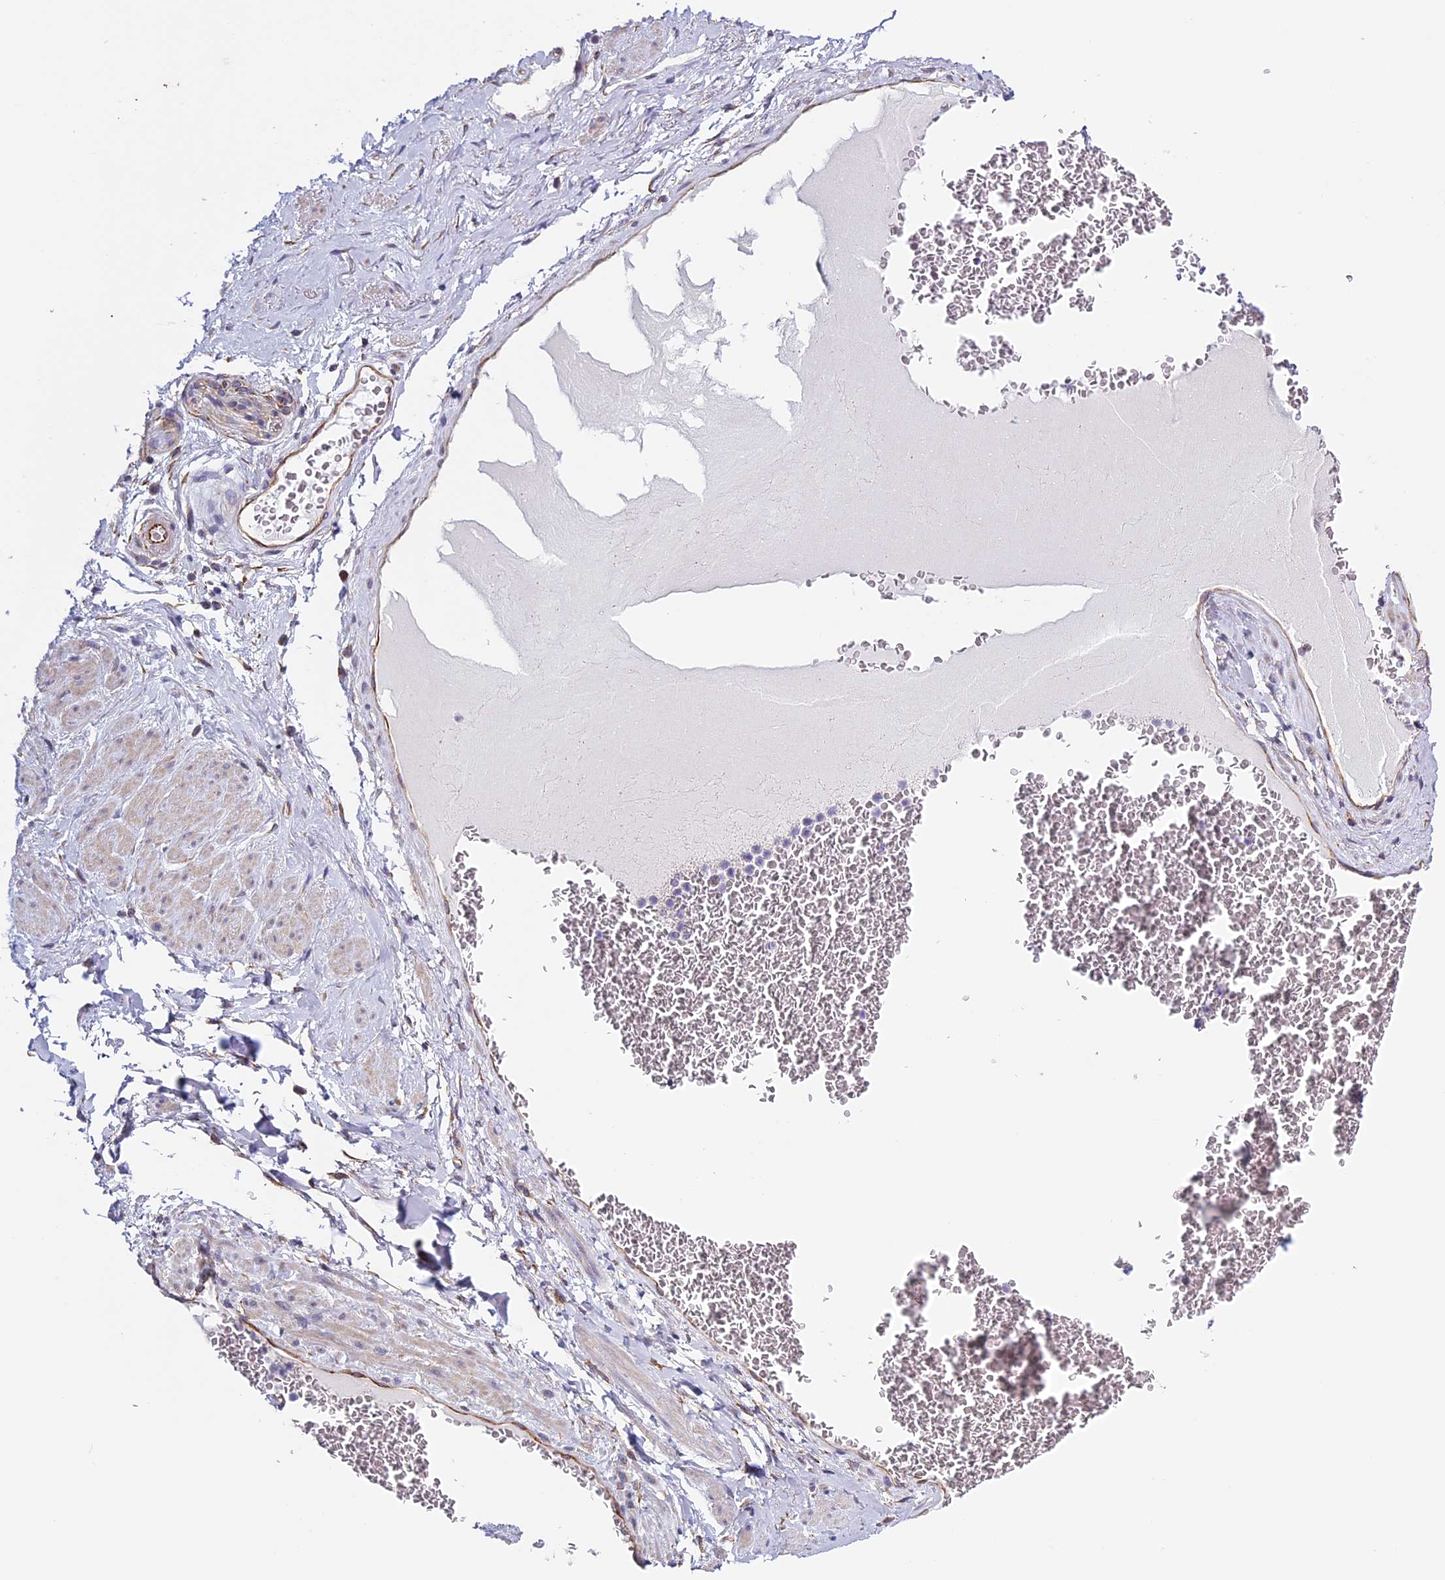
{"staining": {"intensity": "moderate", "quantity": ">75%", "location": "cytoplasmic/membranous"}, "tissue": "soft tissue", "cell_type": "Fibroblasts", "image_type": "normal", "snomed": [{"axis": "morphology", "description": "Normal tissue, NOS"}, {"axis": "topography", "description": "Lymph node"}, {"axis": "topography", "description": "Cartilage tissue"}, {"axis": "topography", "description": "Bronchus"}], "caption": "This is a micrograph of IHC staining of benign soft tissue, which shows moderate positivity in the cytoplasmic/membranous of fibroblasts.", "gene": "BCL2L10", "patient": {"sex": "male", "age": 63}}